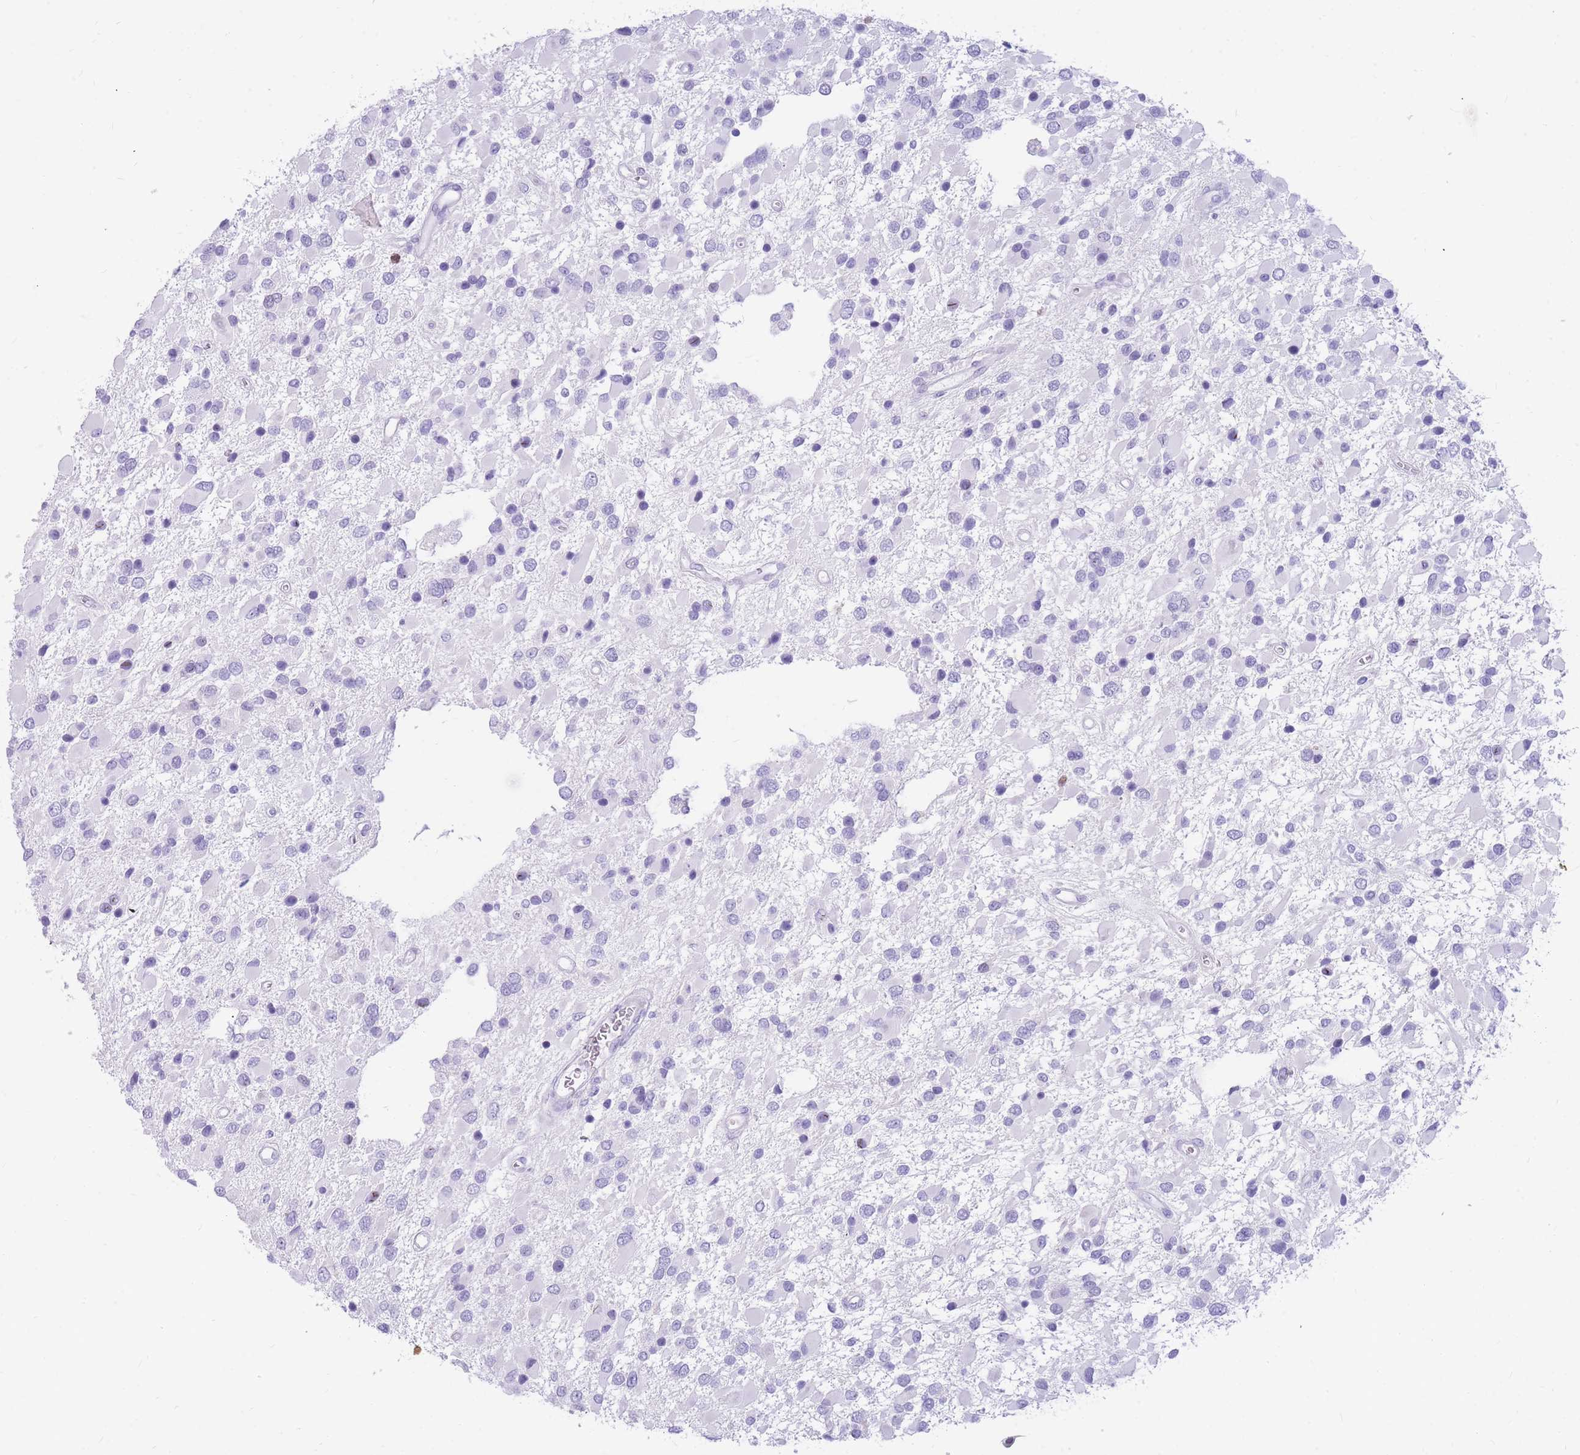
{"staining": {"intensity": "negative", "quantity": "none", "location": "none"}, "tissue": "glioma", "cell_type": "Tumor cells", "image_type": "cancer", "snomed": [{"axis": "morphology", "description": "Glioma, malignant, High grade"}, {"axis": "topography", "description": "Brain"}], "caption": "Glioma was stained to show a protein in brown. There is no significant staining in tumor cells.", "gene": "TPSAB1", "patient": {"sex": "male", "age": 53}}